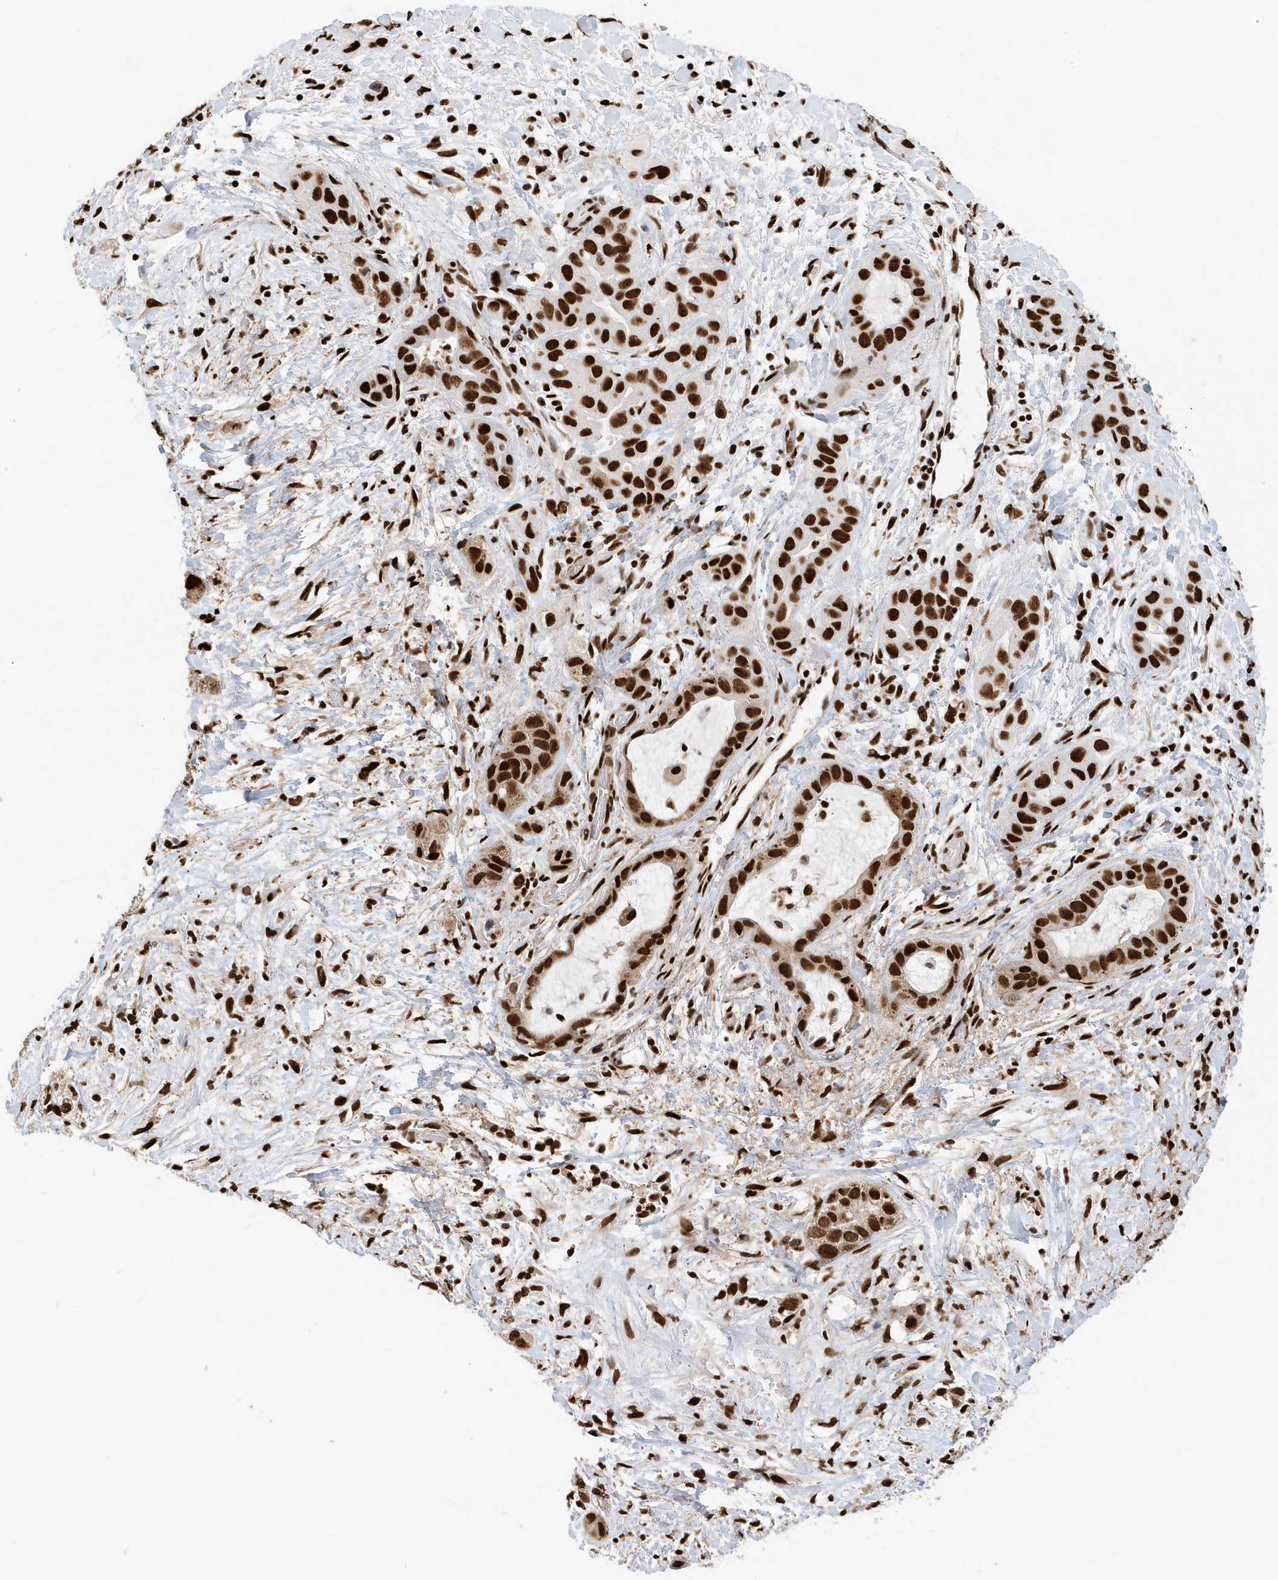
{"staining": {"intensity": "strong", "quantity": ">75%", "location": "nuclear"}, "tissue": "liver cancer", "cell_type": "Tumor cells", "image_type": "cancer", "snomed": [{"axis": "morphology", "description": "Cholangiocarcinoma"}, {"axis": "topography", "description": "Liver"}], "caption": "A brown stain labels strong nuclear staining of a protein in human cholangiocarcinoma (liver) tumor cells. (DAB (3,3'-diaminobenzidine) IHC with brightfield microscopy, high magnification).", "gene": "SUMO2", "patient": {"sex": "female", "age": 52}}